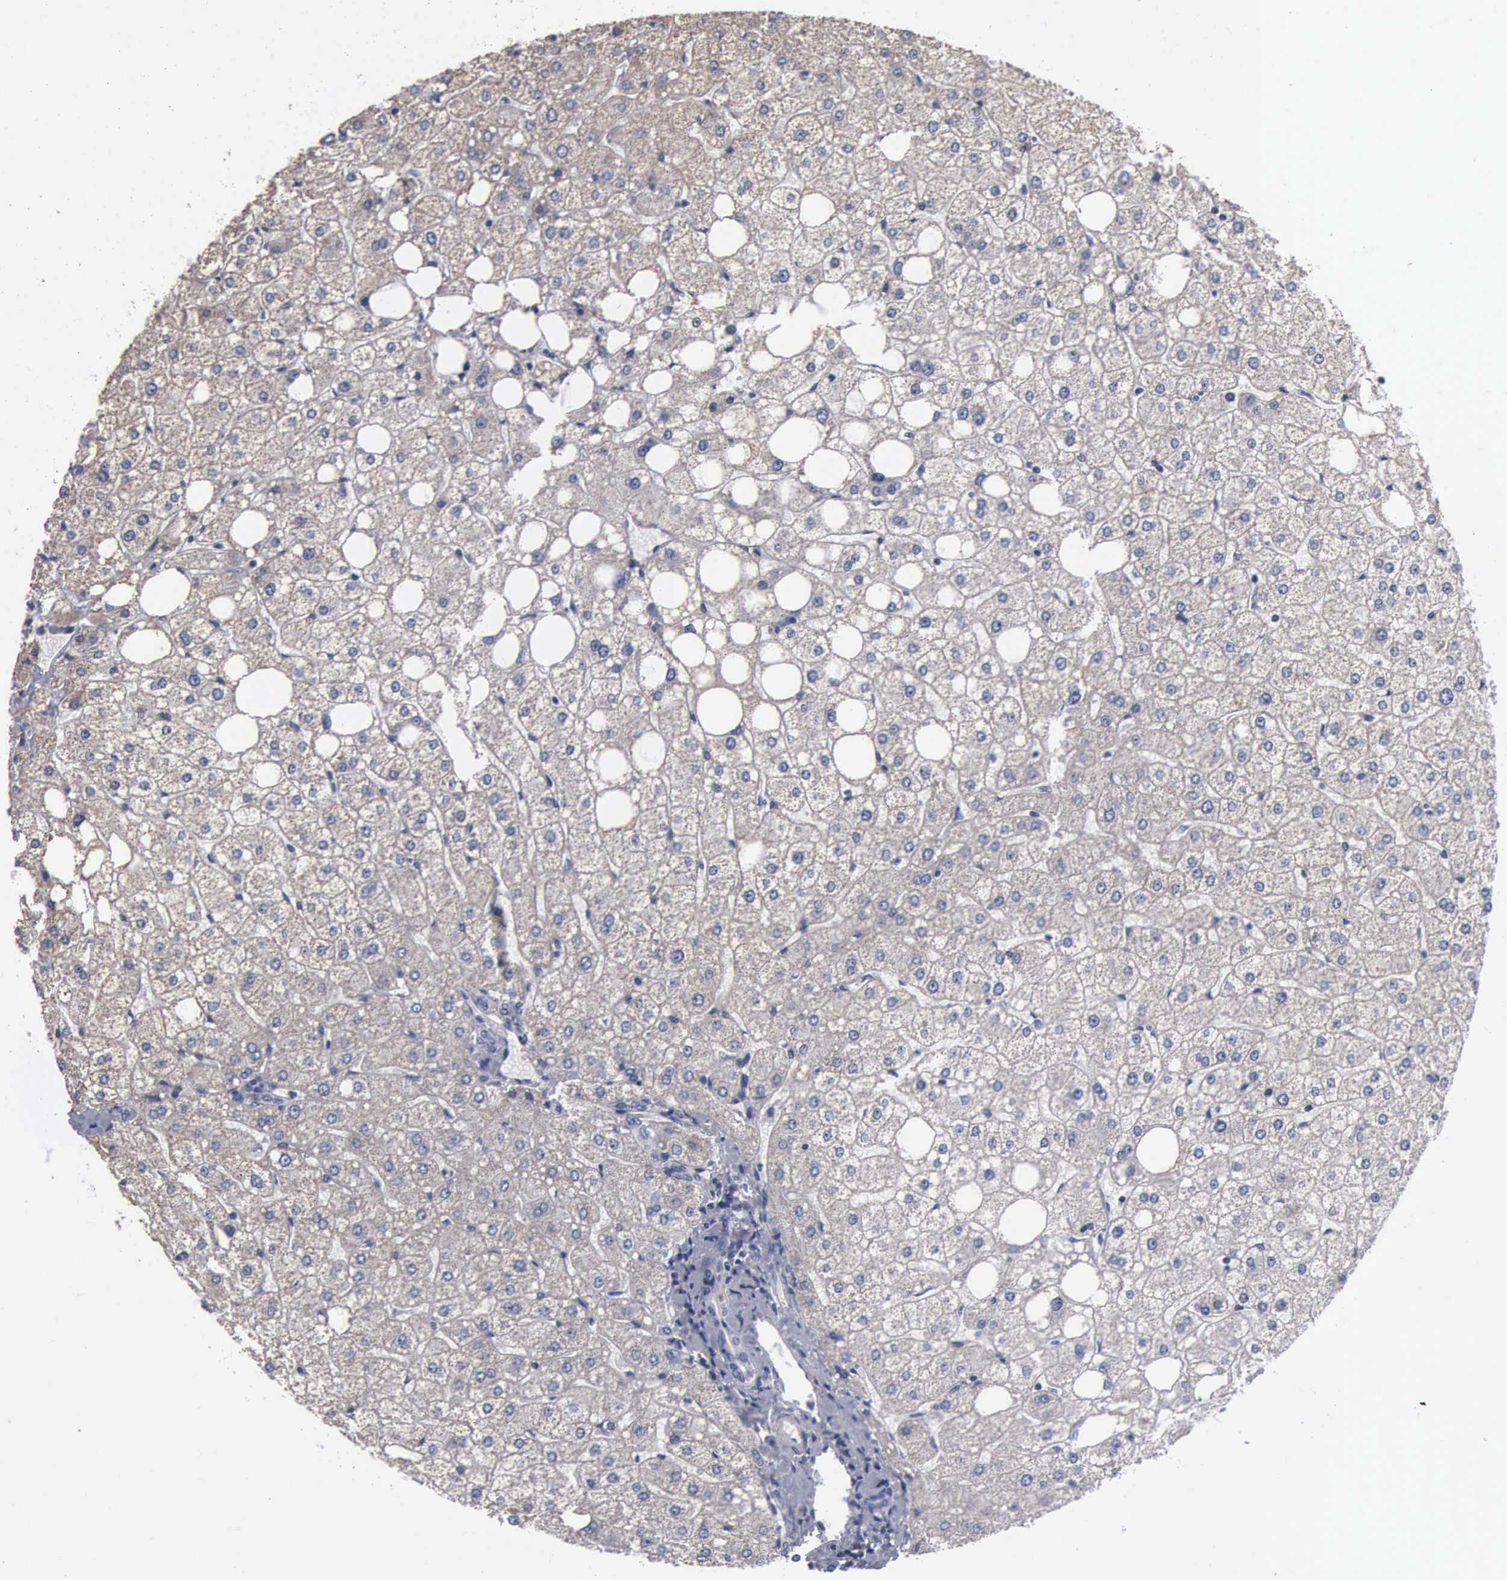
{"staining": {"intensity": "negative", "quantity": "none", "location": "none"}, "tissue": "liver", "cell_type": "Cholangiocytes", "image_type": "normal", "snomed": [{"axis": "morphology", "description": "Normal tissue, NOS"}, {"axis": "topography", "description": "Liver"}], "caption": "Normal liver was stained to show a protein in brown. There is no significant staining in cholangiocytes. (DAB (3,3'-diaminobenzidine) immunohistochemistry (IHC) visualized using brightfield microscopy, high magnification).", "gene": "NGDN", "patient": {"sex": "male", "age": 35}}